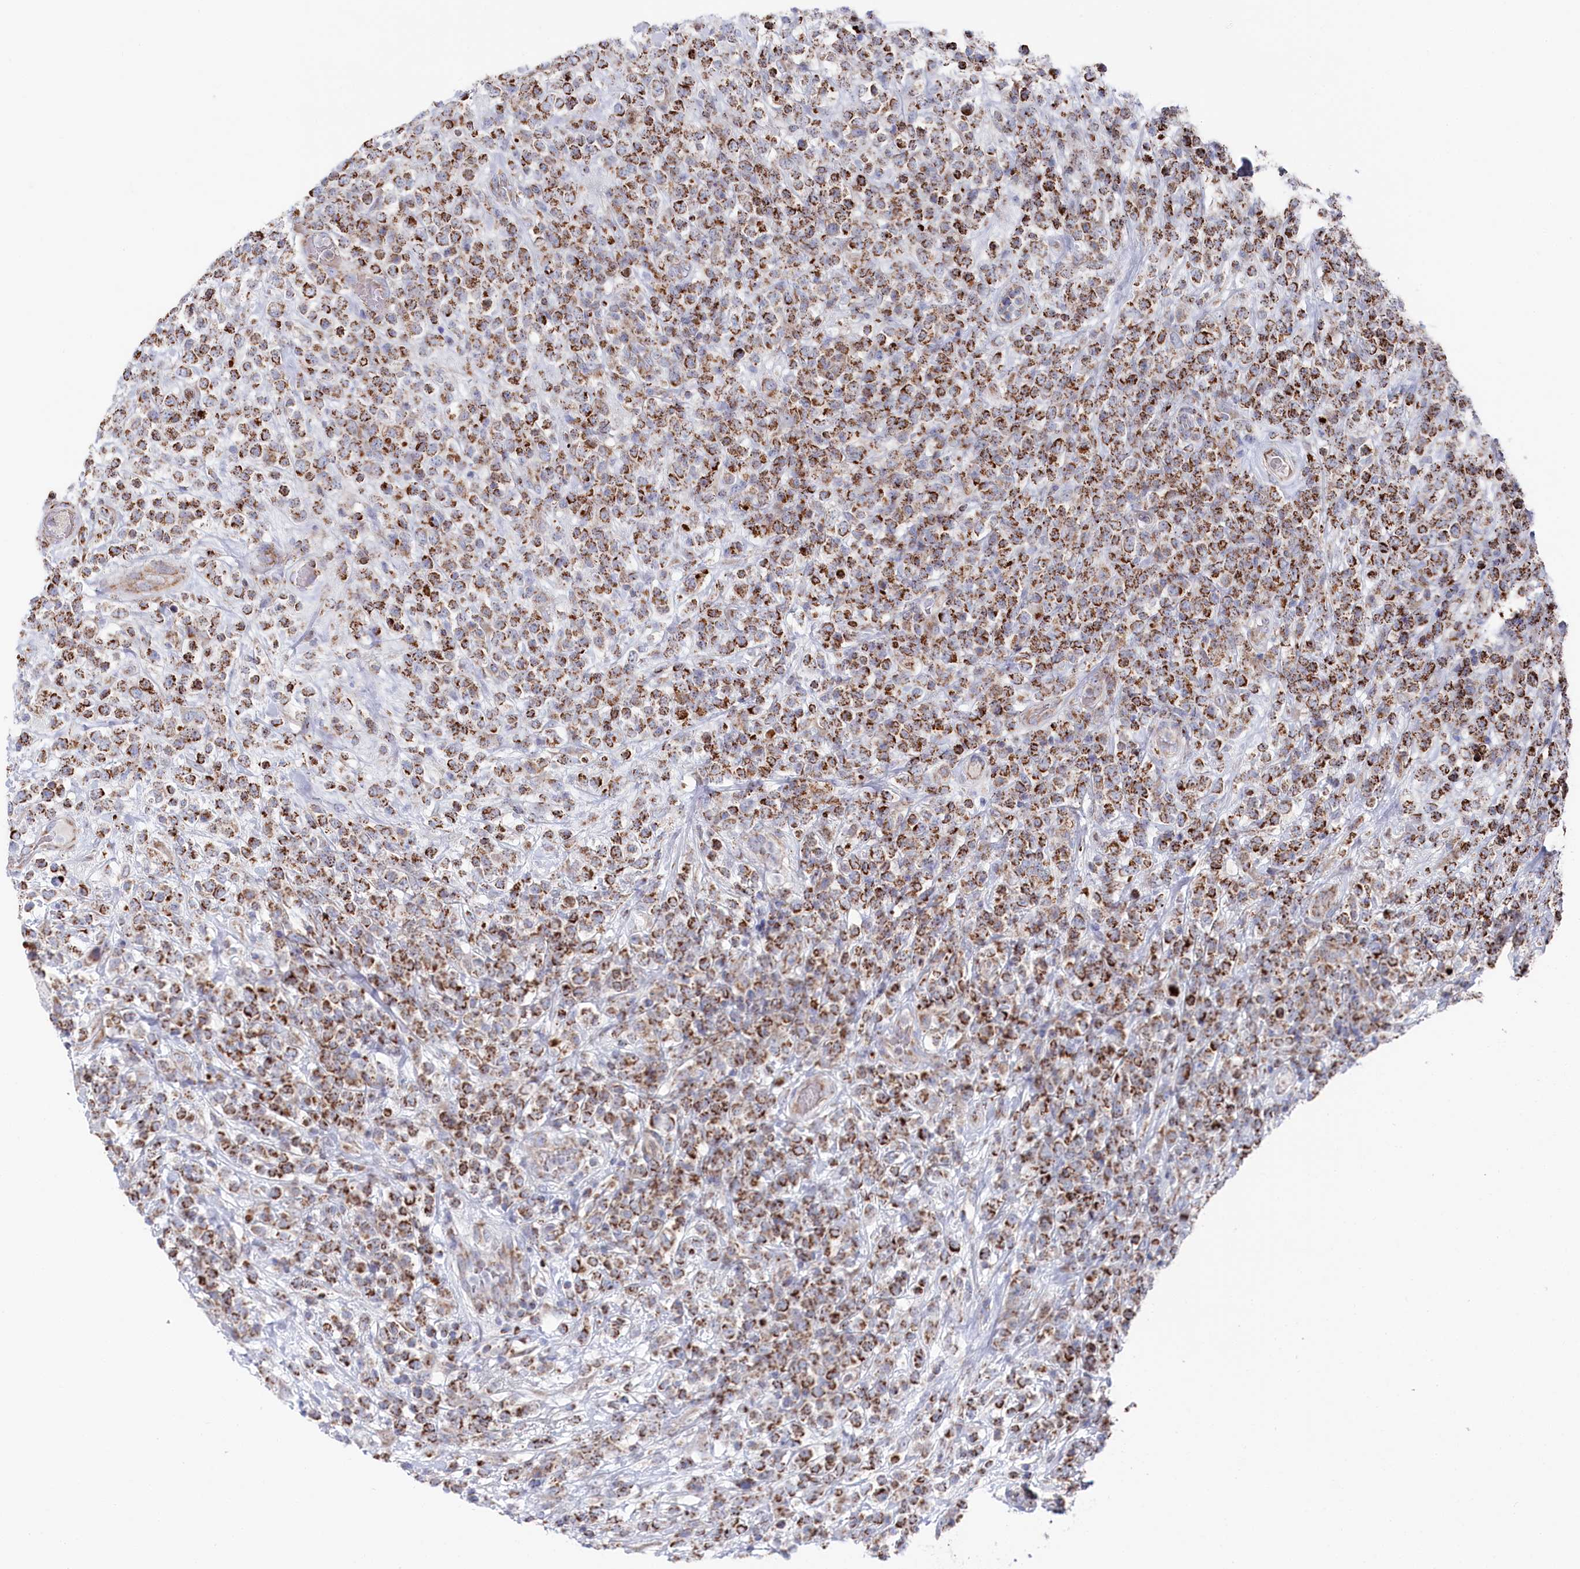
{"staining": {"intensity": "moderate", "quantity": ">75%", "location": "cytoplasmic/membranous"}, "tissue": "lymphoma", "cell_type": "Tumor cells", "image_type": "cancer", "snomed": [{"axis": "morphology", "description": "Malignant lymphoma, non-Hodgkin's type, High grade"}, {"axis": "topography", "description": "Colon"}], "caption": "Immunohistochemistry image of neoplastic tissue: high-grade malignant lymphoma, non-Hodgkin's type stained using IHC shows medium levels of moderate protein expression localized specifically in the cytoplasmic/membranous of tumor cells, appearing as a cytoplasmic/membranous brown color.", "gene": "GLS2", "patient": {"sex": "female", "age": 53}}